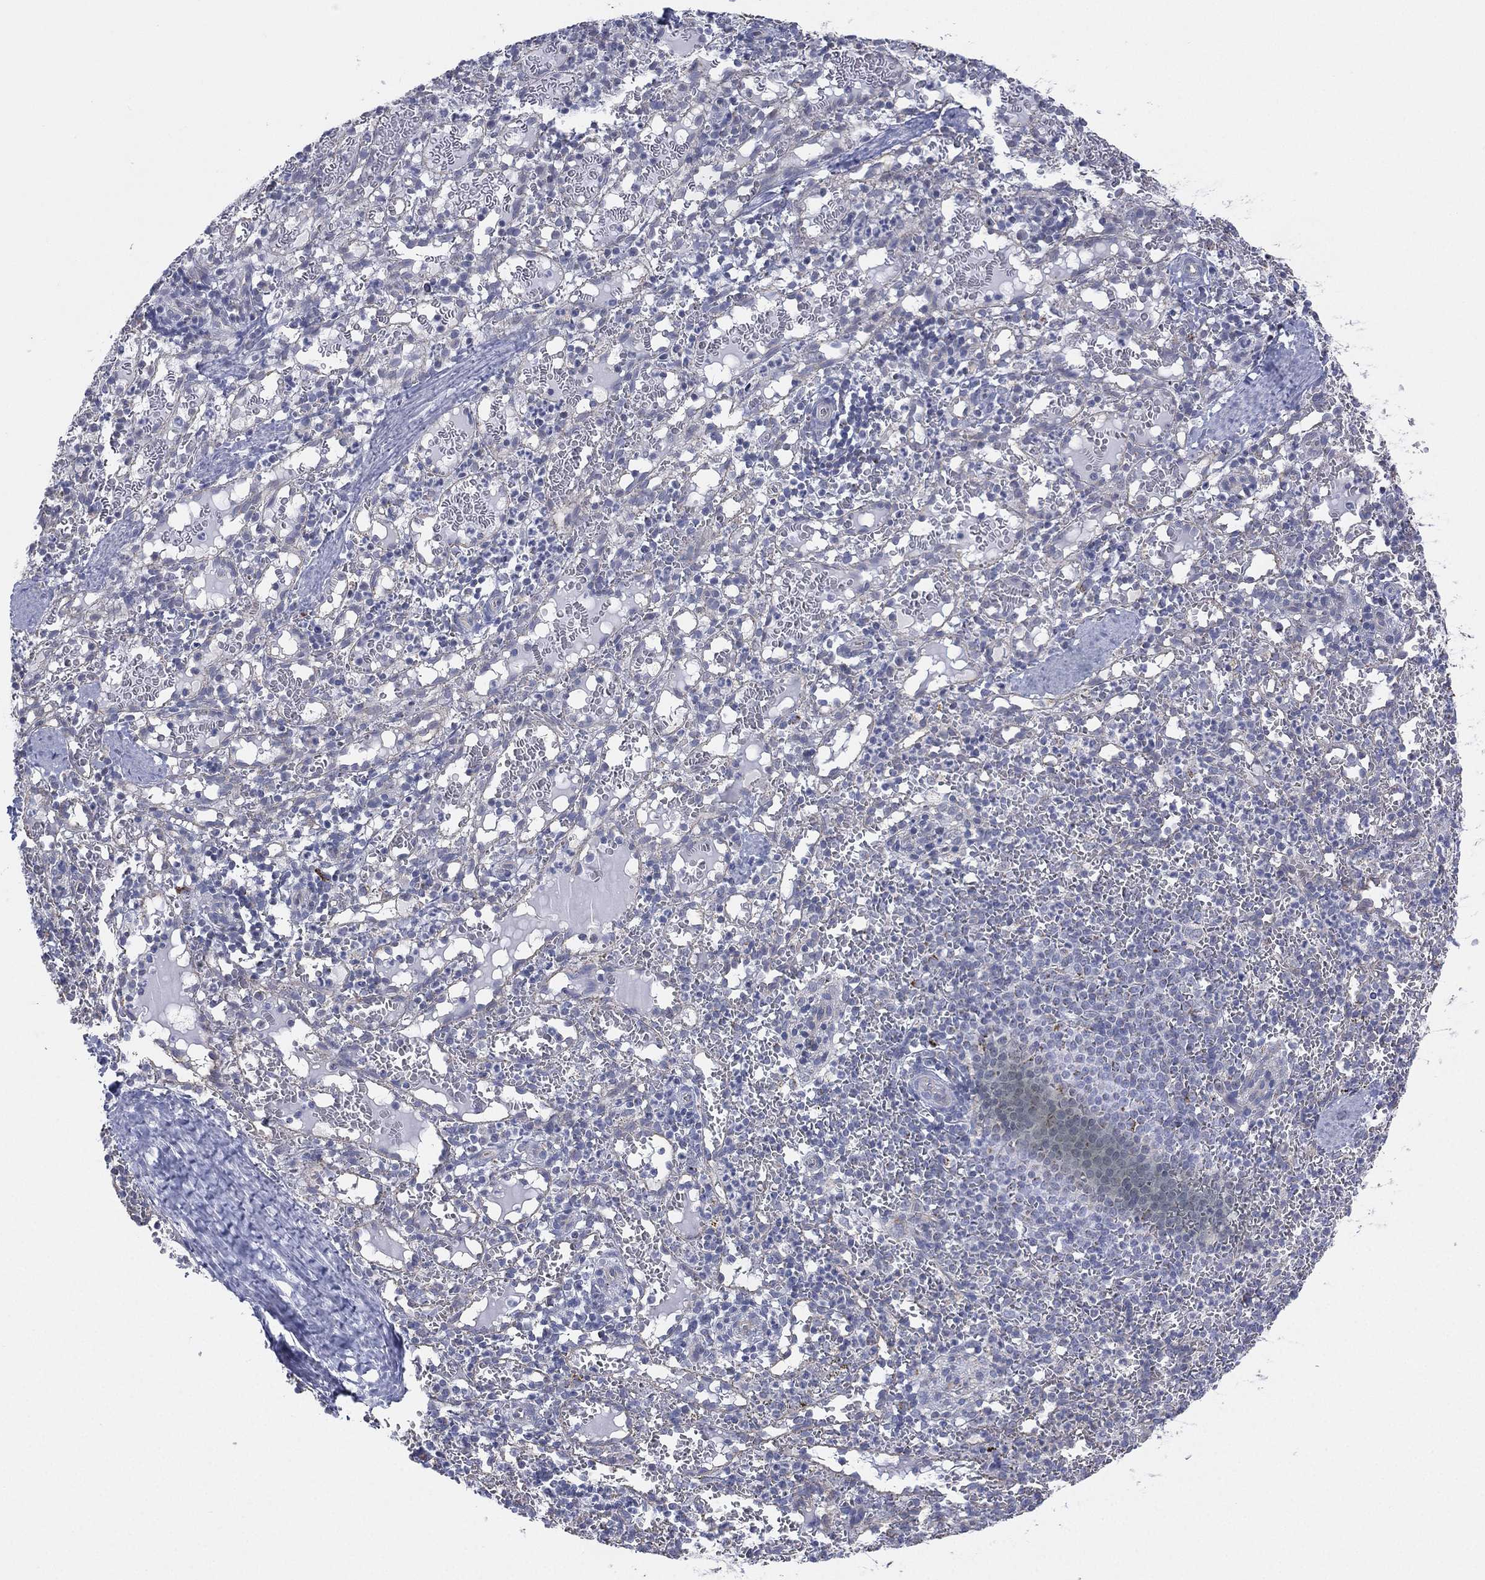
{"staining": {"intensity": "negative", "quantity": "none", "location": "none"}, "tissue": "spleen", "cell_type": "Cells in red pulp", "image_type": "normal", "snomed": [{"axis": "morphology", "description": "Normal tissue, NOS"}, {"axis": "topography", "description": "Spleen"}], "caption": "An image of human spleen is negative for staining in cells in red pulp. (DAB (3,3'-diaminobenzidine) immunohistochemistry (IHC) visualized using brightfield microscopy, high magnification).", "gene": "INA", "patient": {"sex": "male", "age": 11}}